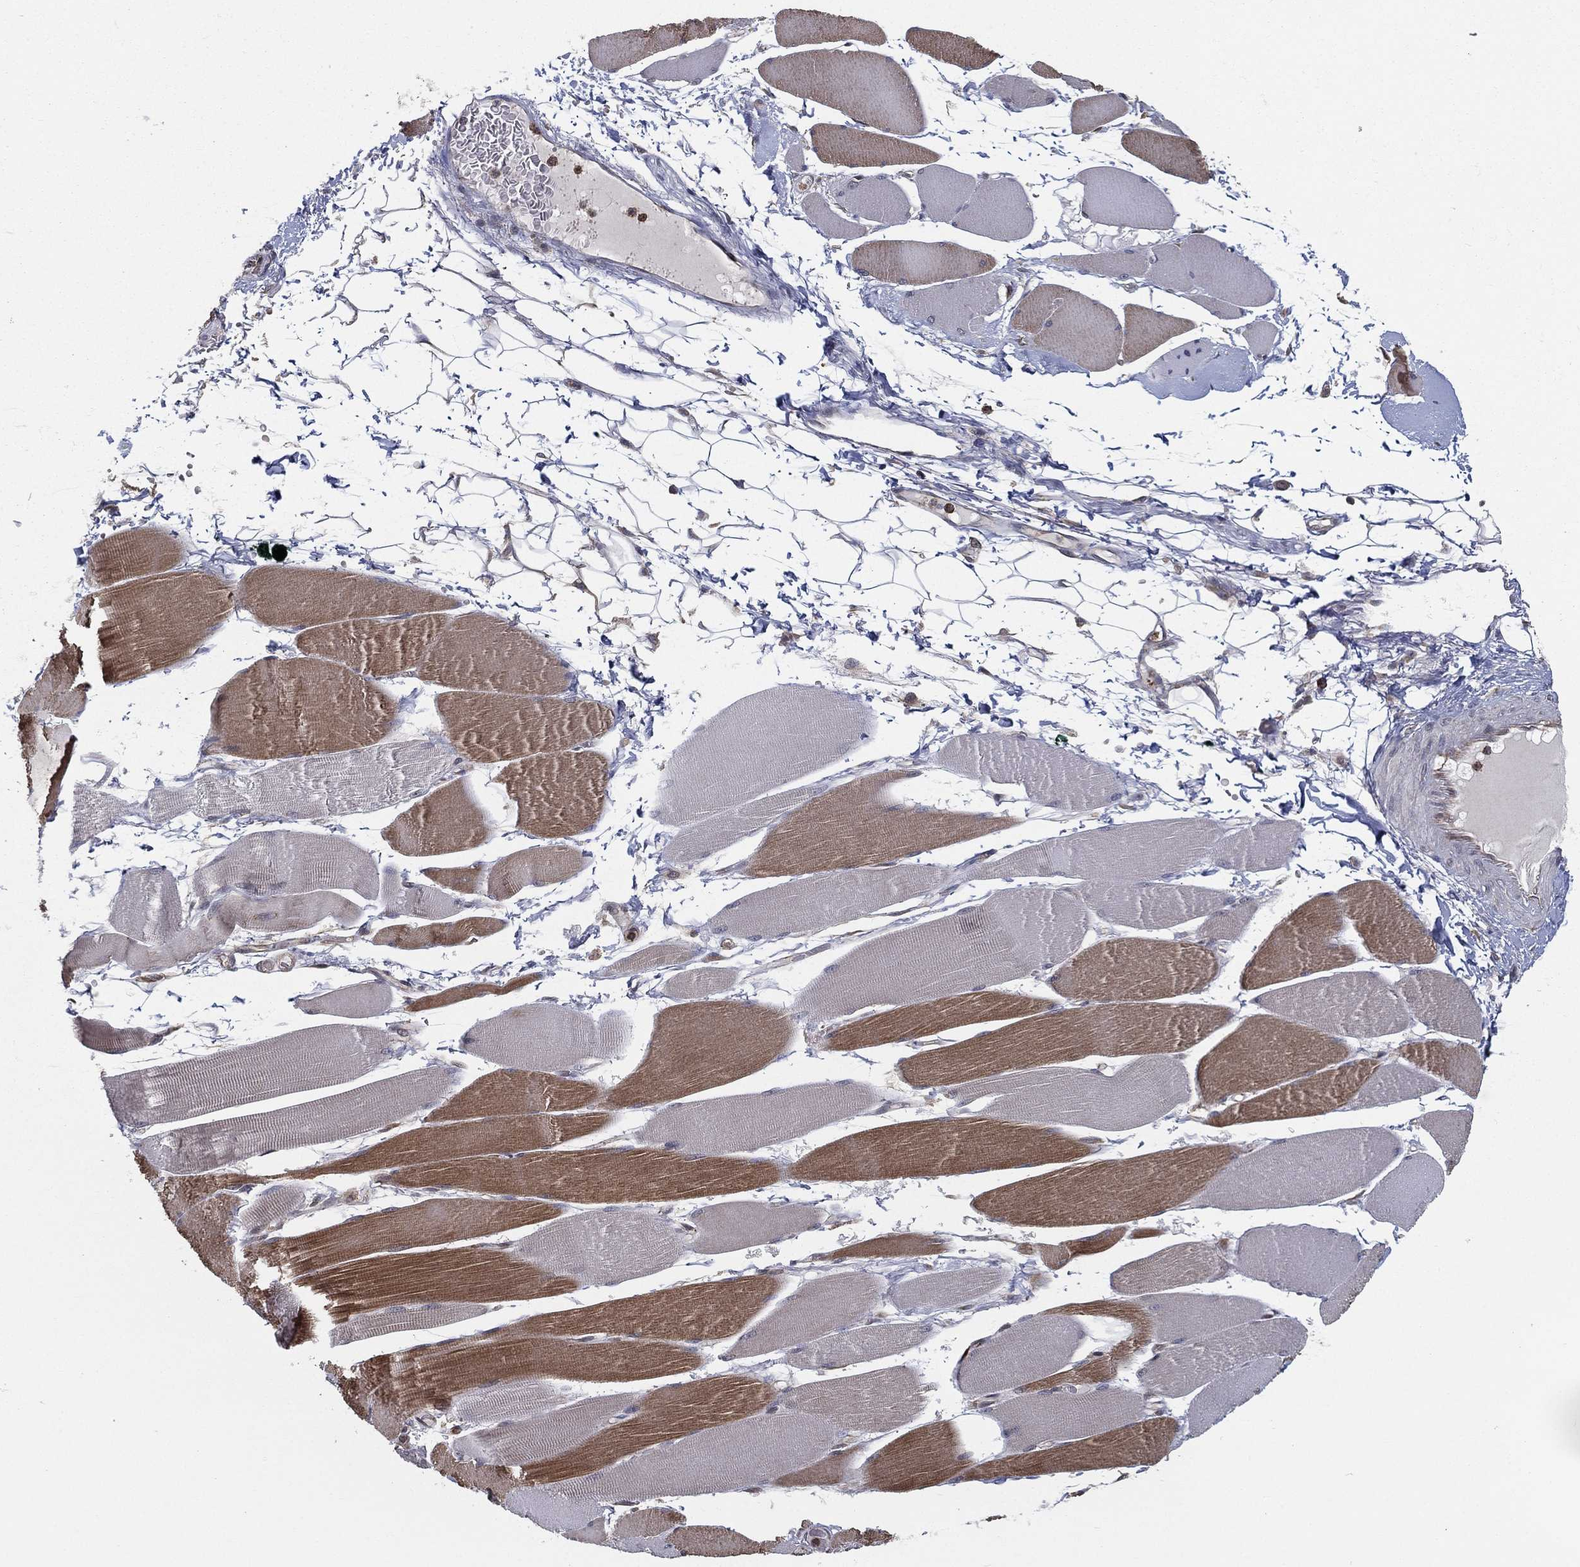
{"staining": {"intensity": "moderate", "quantity": "<25%", "location": "cytoplasmic/membranous"}, "tissue": "skeletal muscle", "cell_type": "Myocytes", "image_type": "normal", "snomed": [{"axis": "morphology", "description": "Normal tissue, NOS"}, {"axis": "topography", "description": "Skeletal muscle"}], "caption": "The photomicrograph reveals a brown stain indicating the presence of a protein in the cytoplasmic/membranous of myocytes in skeletal muscle. (IHC, brightfield microscopy, high magnification).", "gene": "UACA", "patient": {"sex": "male", "age": 56}}